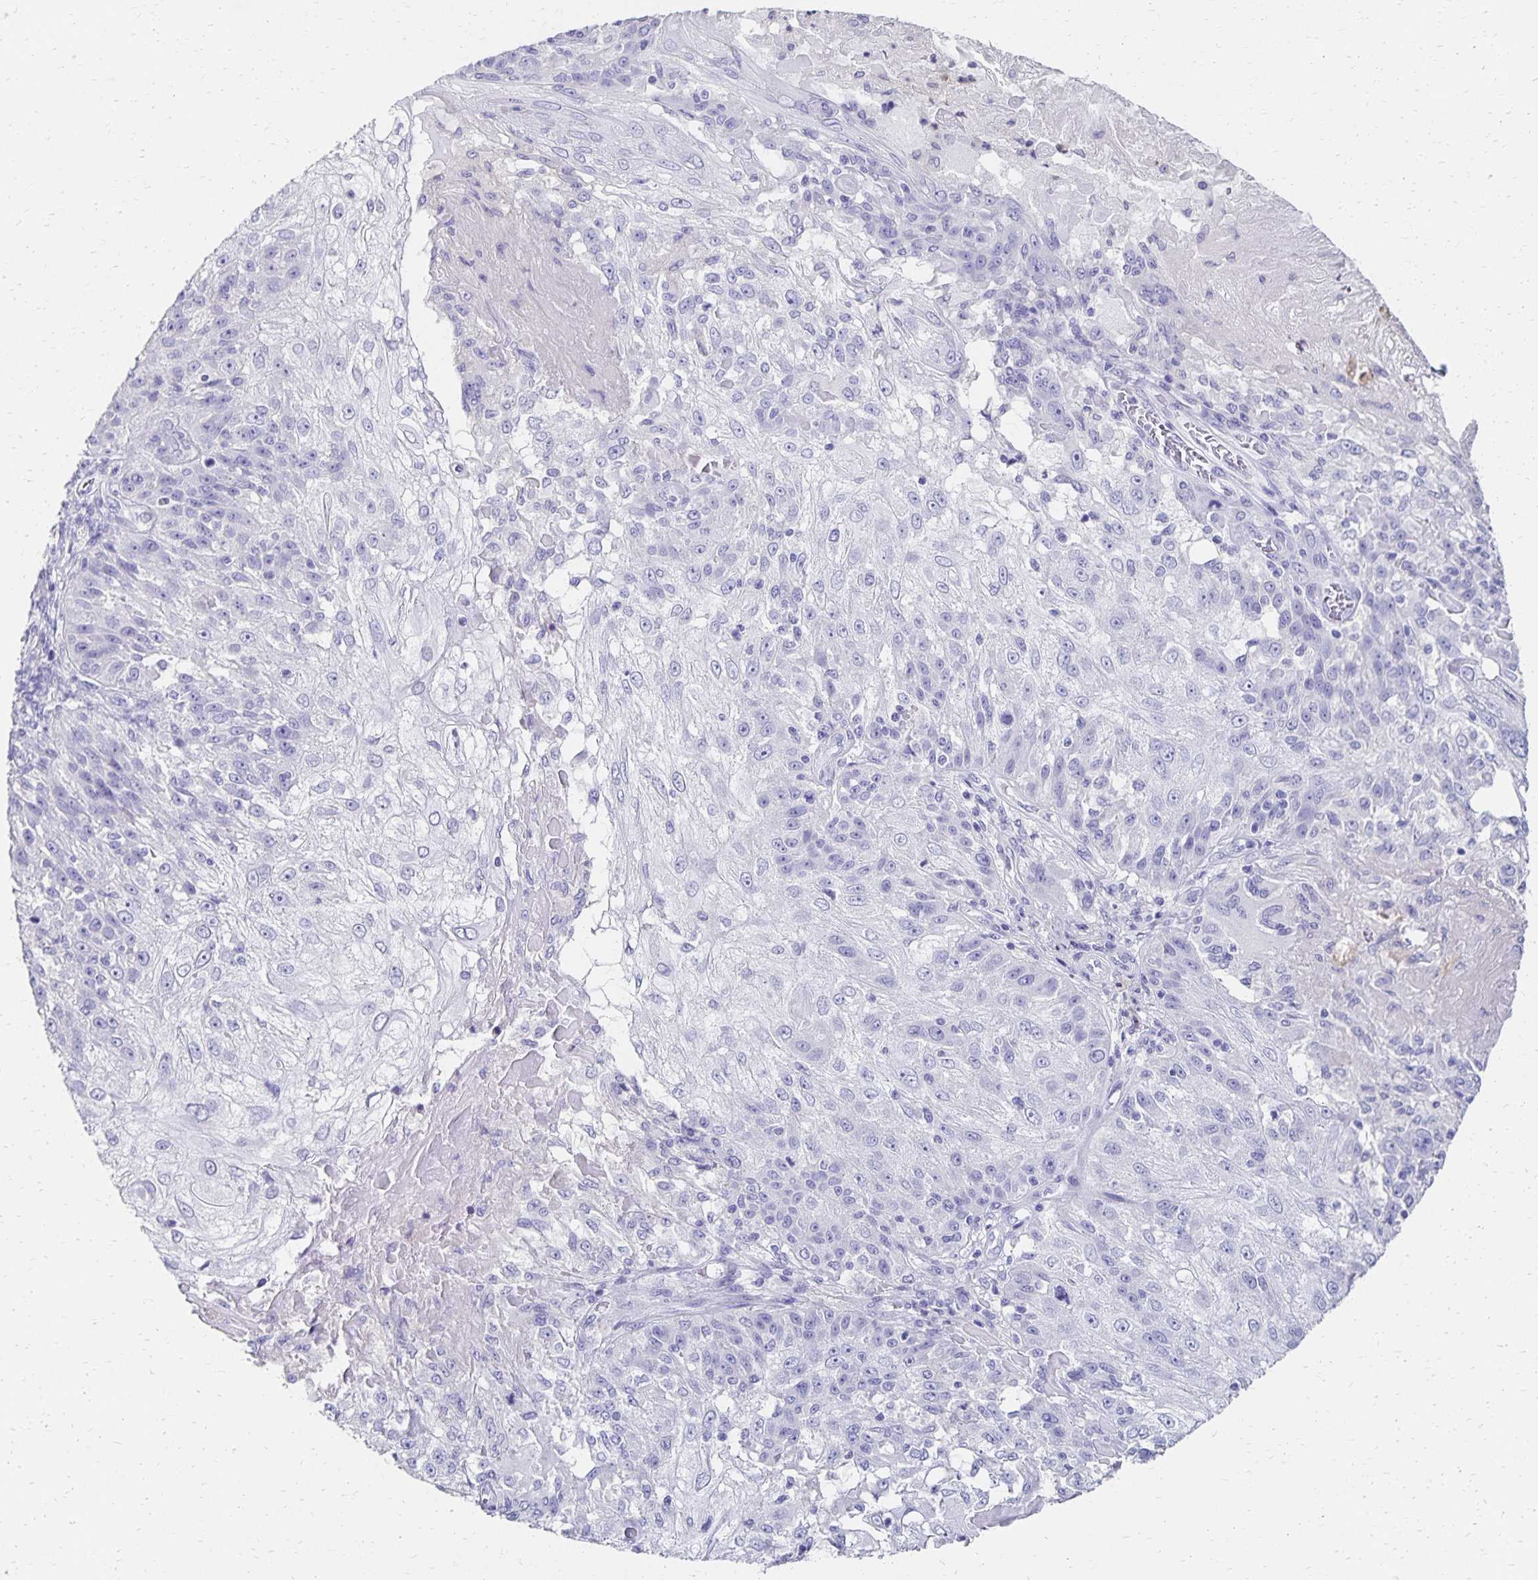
{"staining": {"intensity": "negative", "quantity": "none", "location": "none"}, "tissue": "skin cancer", "cell_type": "Tumor cells", "image_type": "cancer", "snomed": [{"axis": "morphology", "description": "Normal tissue, NOS"}, {"axis": "morphology", "description": "Squamous cell carcinoma, NOS"}, {"axis": "topography", "description": "Skin"}], "caption": "A high-resolution histopathology image shows immunohistochemistry staining of squamous cell carcinoma (skin), which displays no significant staining in tumor cells.", "gene": "DYNLT4", "patient": {"sex": "female", "age": 83}}